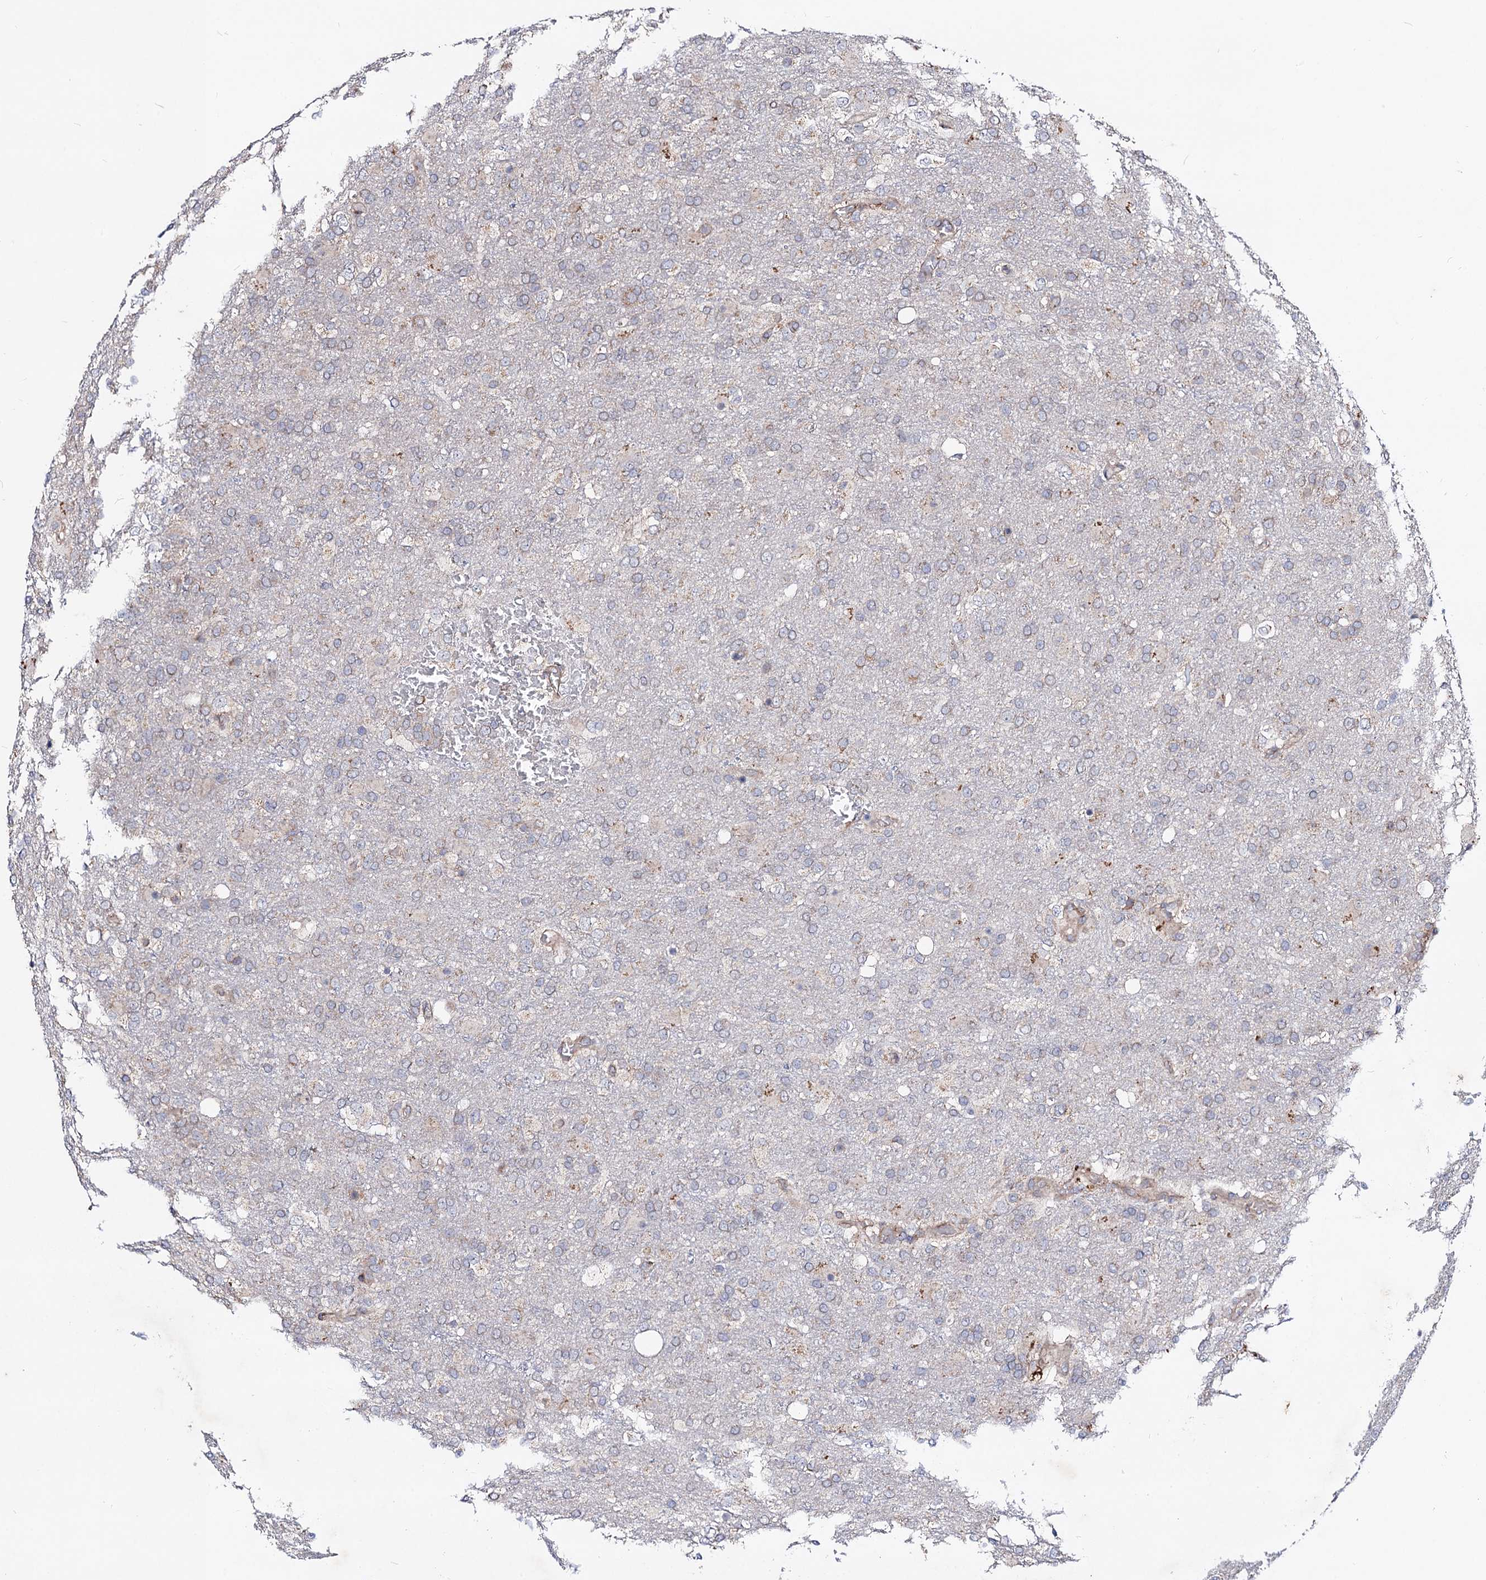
{"staining": {"intensity": "negative", "quantity": "none", "location": "none"}, "tissue": "glioma", "cell_type": "Tumor cells", "image_type": "cancer", "snomed": [{"axis": "morphology", "description": "Glioma, malignant, High grade"}, {"axis": "topography", "description": "Brain"}], "caption": "This histopathology image is of high-grade glioma (malignant) stained with immunohistochemistry to label a protein in brown with the nuclei are counter-stained blue. There is no staining in tumor cells.", "gene": "DYDC1", "patient": {"sex": "female", "age": 74}}